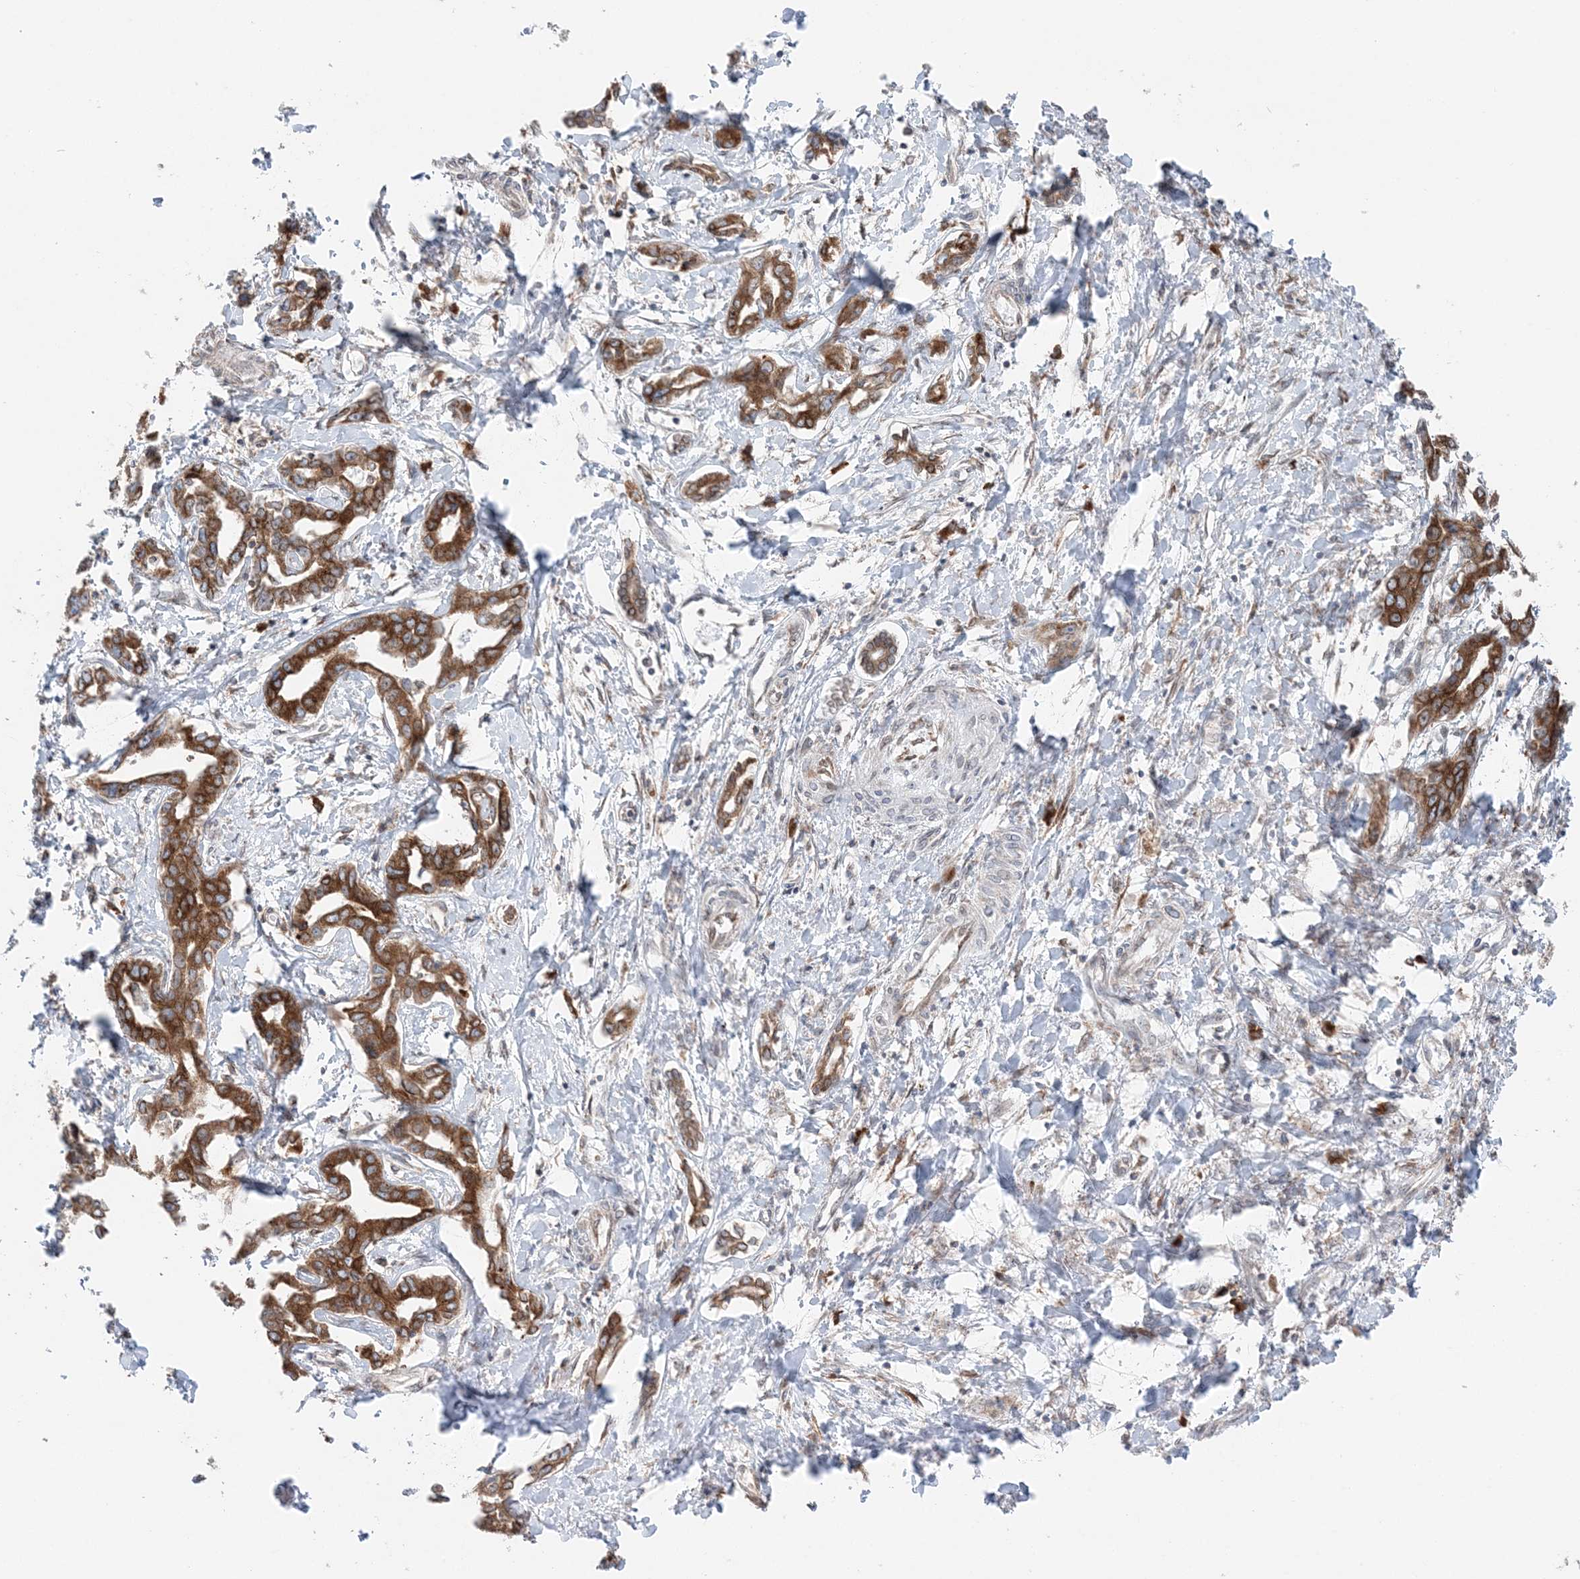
{"staining": {"intensity": "strong", "quantity": ">75%", "location": "cytoplasmic/membranous"}, "tissue": "liver cancer", "cell_type": "Tumor cells", "image_type": "cancer", "snomed": [{"axis": "morphology", "description": "Cholangiocarcinoma"}, {"axis": "topography", "description": "Liver"}], "caption": "IHC (DAB (3,3'-diaminobenzidine)) staining of human liver cancer shows strong cytoplasmic/membranous protein staining in approximately >75% of tumor cells.", "gene": "TMED10", "patient": {"sex": "male", "age": 59}}